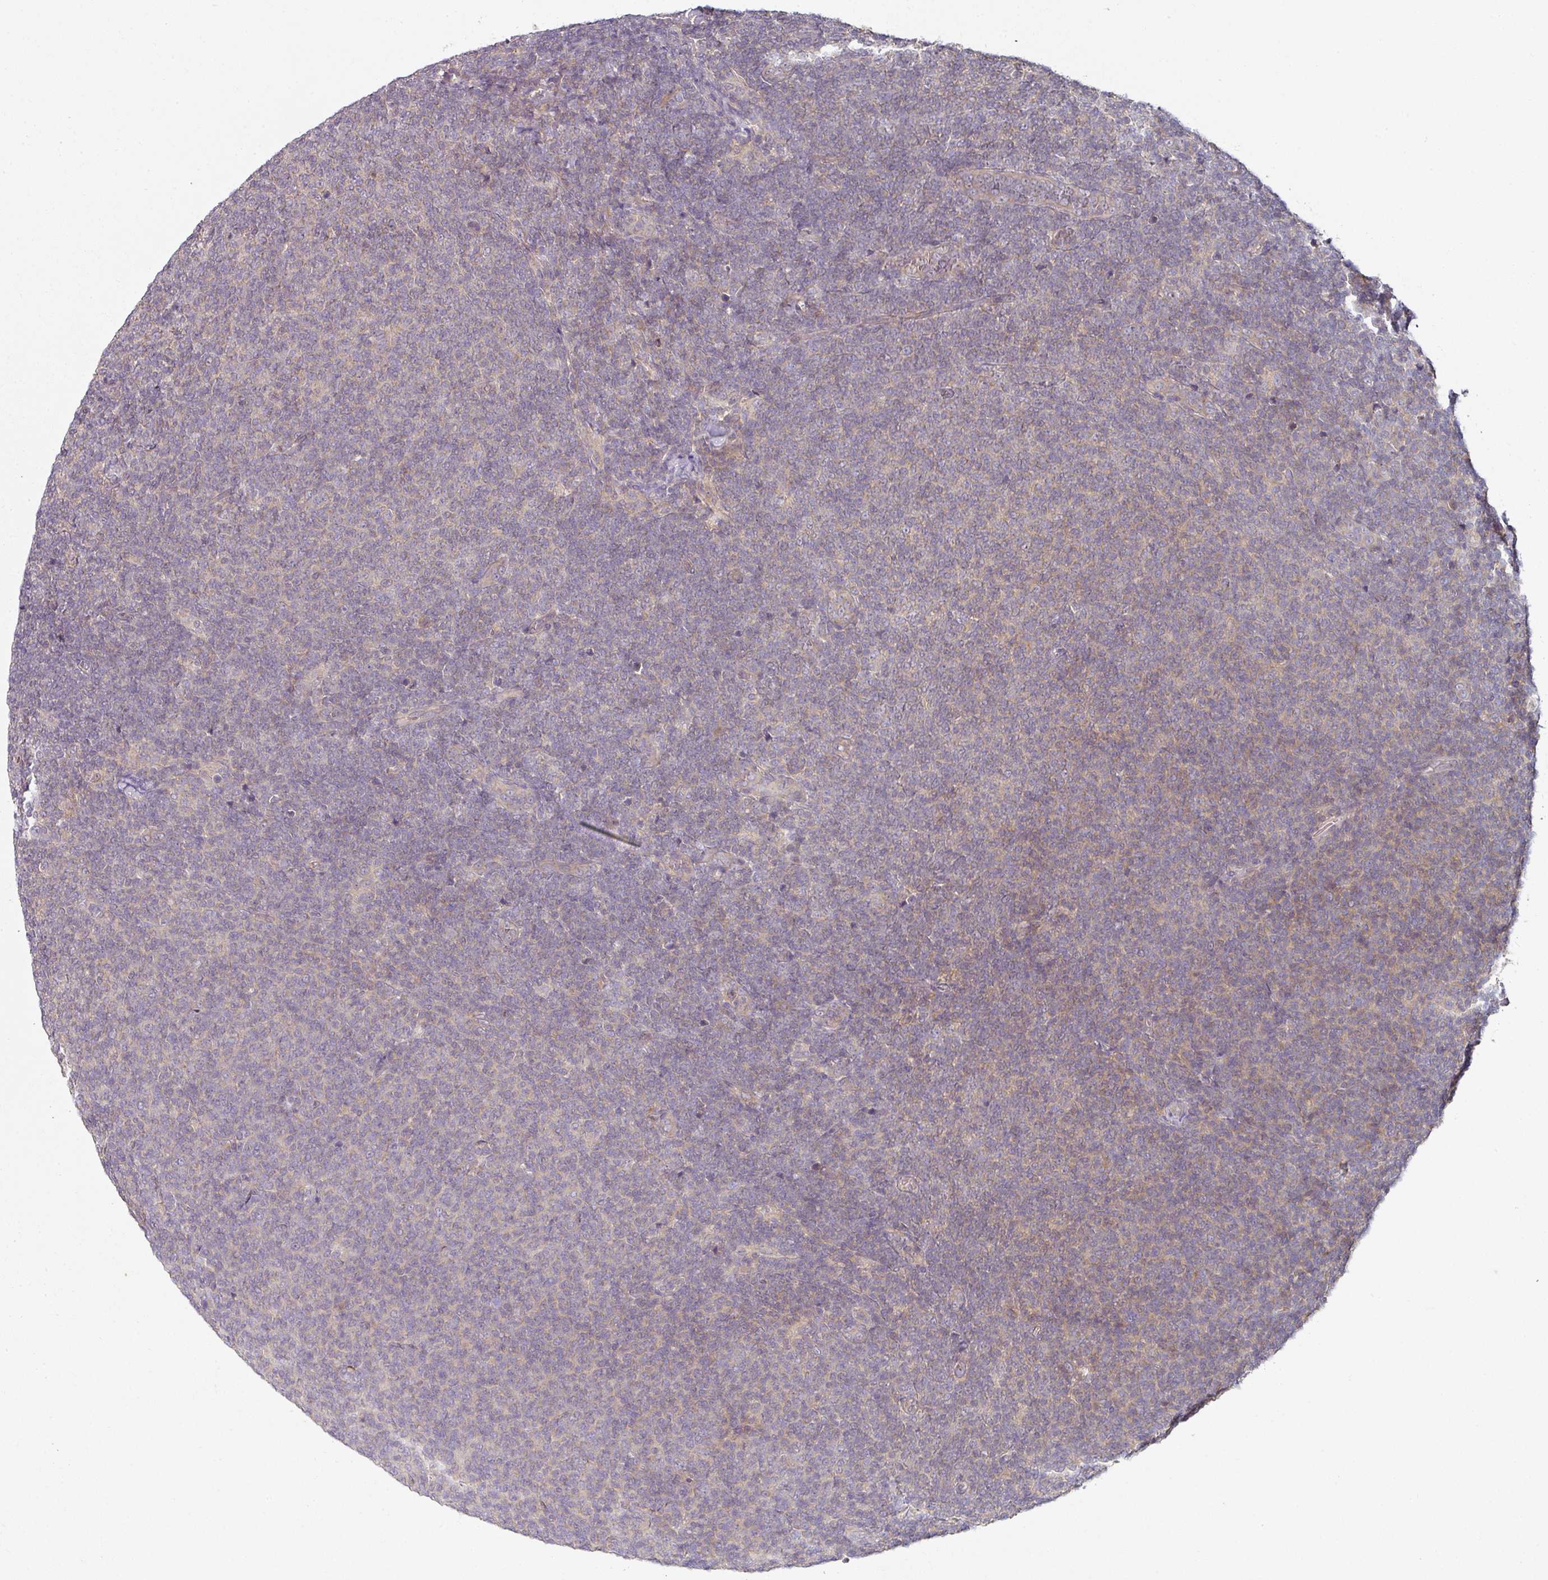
{"staining": {"intensity": "weak", "quantity": "25%-75%", "location": "cytoplasmic/membranous"}, "tissue": "lymphoma", "cell_type": "Tumor cells", "image_type": "cancer", "snomed": [{"axis": "morphology", "description": "Malignant lymphoma, non-Hodgkin's type, Low grade"}, {"axis": "topography", "description": "Lymph node"}], "caption": "IHC of lymphoma demonstrates low levels of weak cytoplasmic/membranous positivity in about 25%-75% of tumor cells.", "gene": "MAP2K2", "patient": {"sex": "male", "age": 66}}